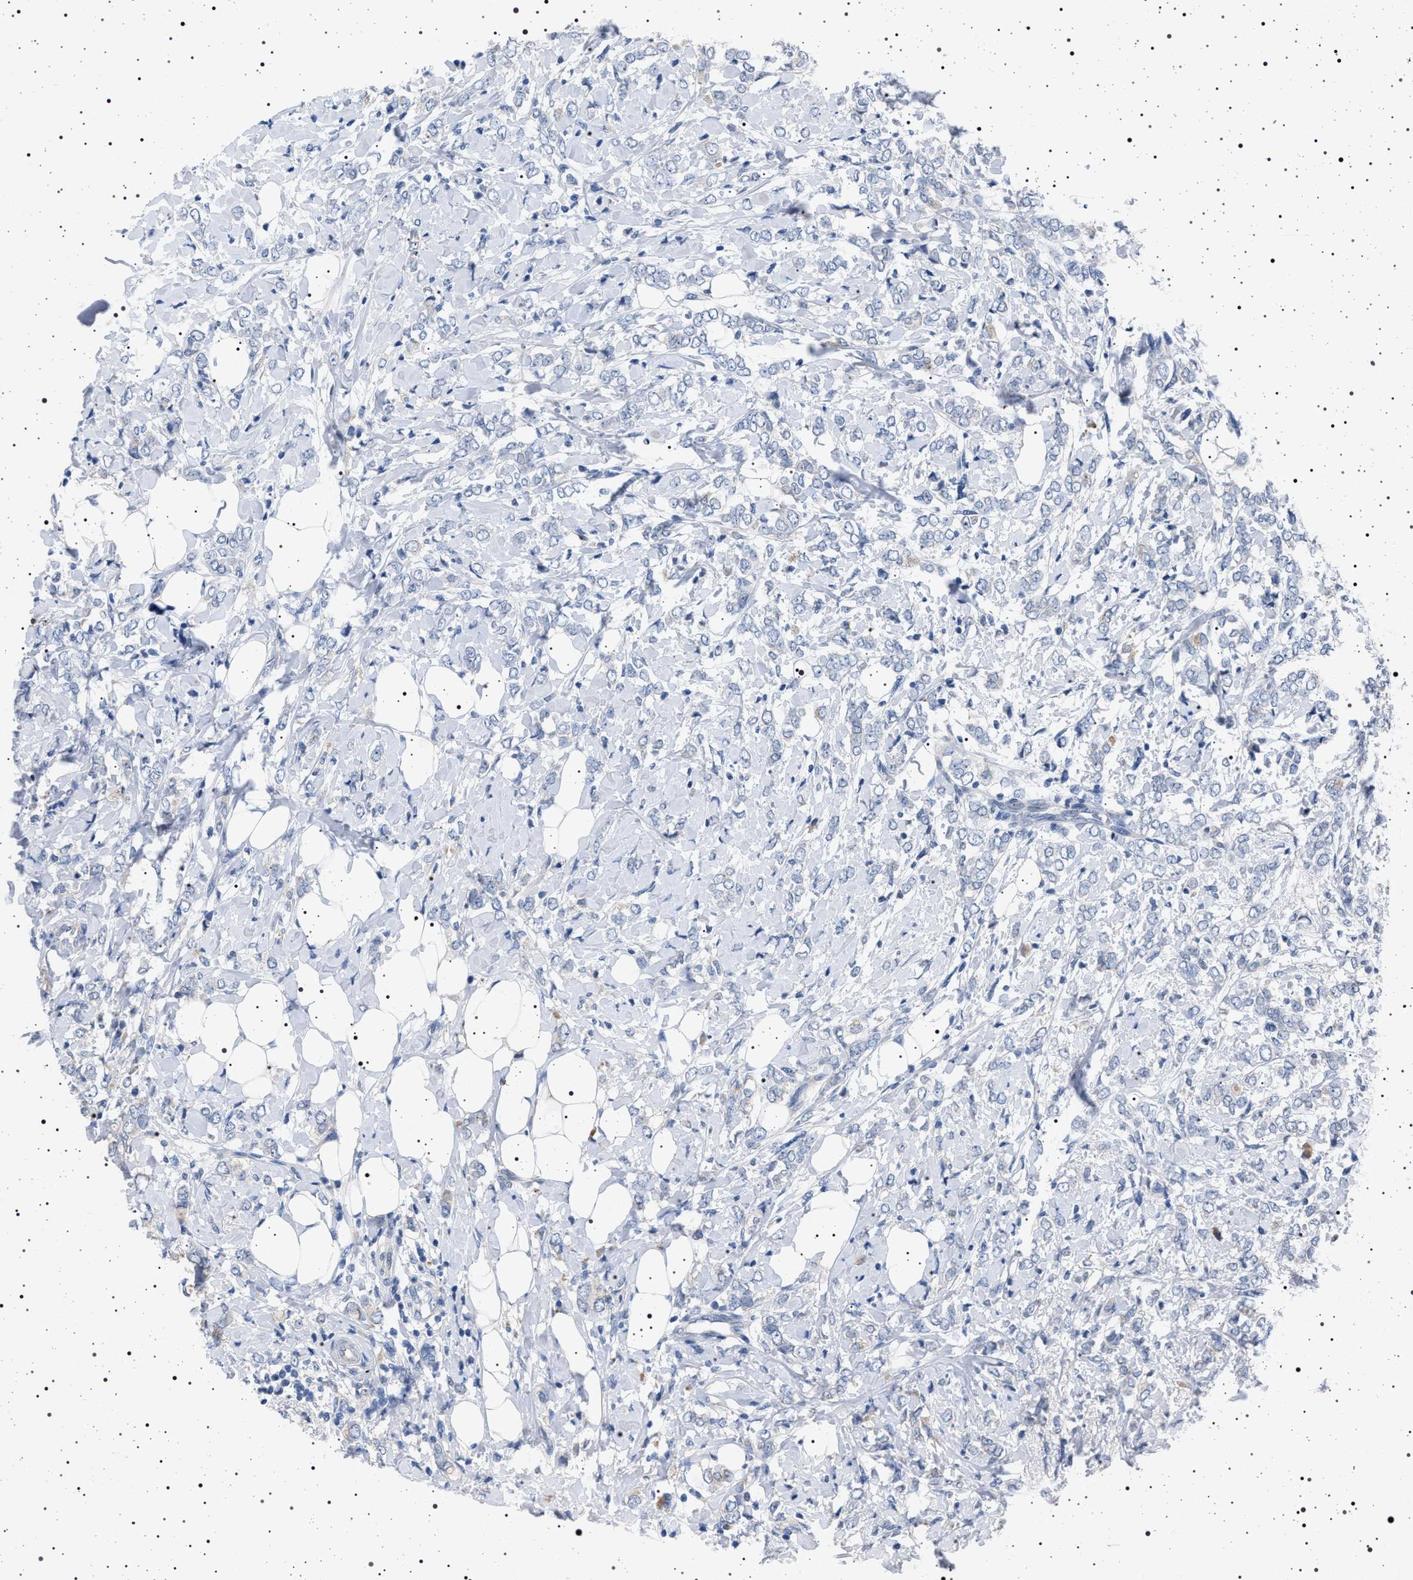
{"staining": {"intensity": "negative", "quantity": "none", "location": "none"}, "tissue": "breast cancer", "cell_type": "Tumor cells", "image_type": "cancer", "snomed": [{"axis": "morphology", "description": "Normal tissue, NOS"}, {"axis": "morphology", "description": "Lobular carcinoma"}, {"axis": "topography", "description": "Breast"}], "caption": "This is an immunohistochemistry histopathology image of lobular carcinoma (breast). There is no positivity in tumor cells.", "gene": "NAT9", "patient": {"sex": "female", "age": 47}}